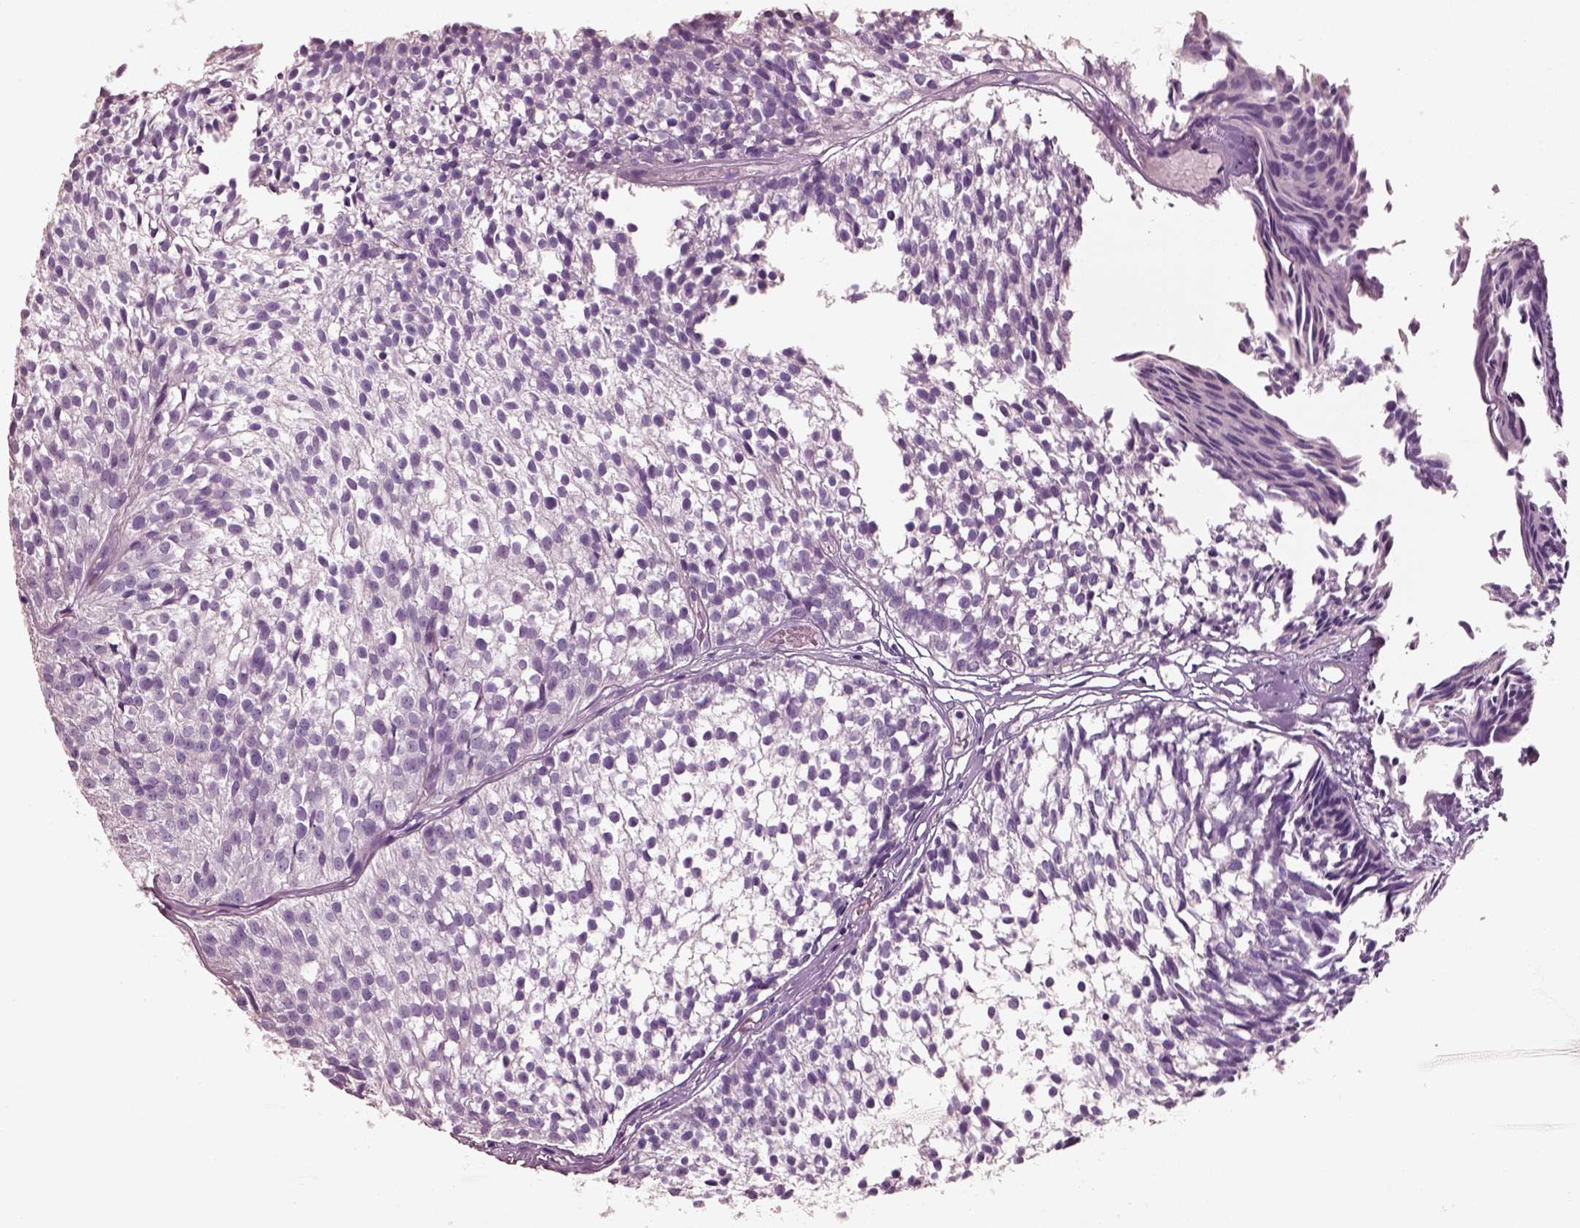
{"staining": {"intensity": "negative", "quantity": "none", "location": "none"}, "tissue": "urothelial cancer", "cell_type": "Tumor cells", "image_type": "cancer", "snomed": [{"axis": "morphology", "description": "Urothelial carcinoma, Low grade"}, {"axis": "topography", "description": "Urinary bladder"}], "caption": "IHC of human urothelial cancer exhibits no staining in tumor cells. (DAB immunohistochemistry with hematoxylin counter stain).", "gene": "PNOC", "patient": {"sex": "male", "age": 63}}